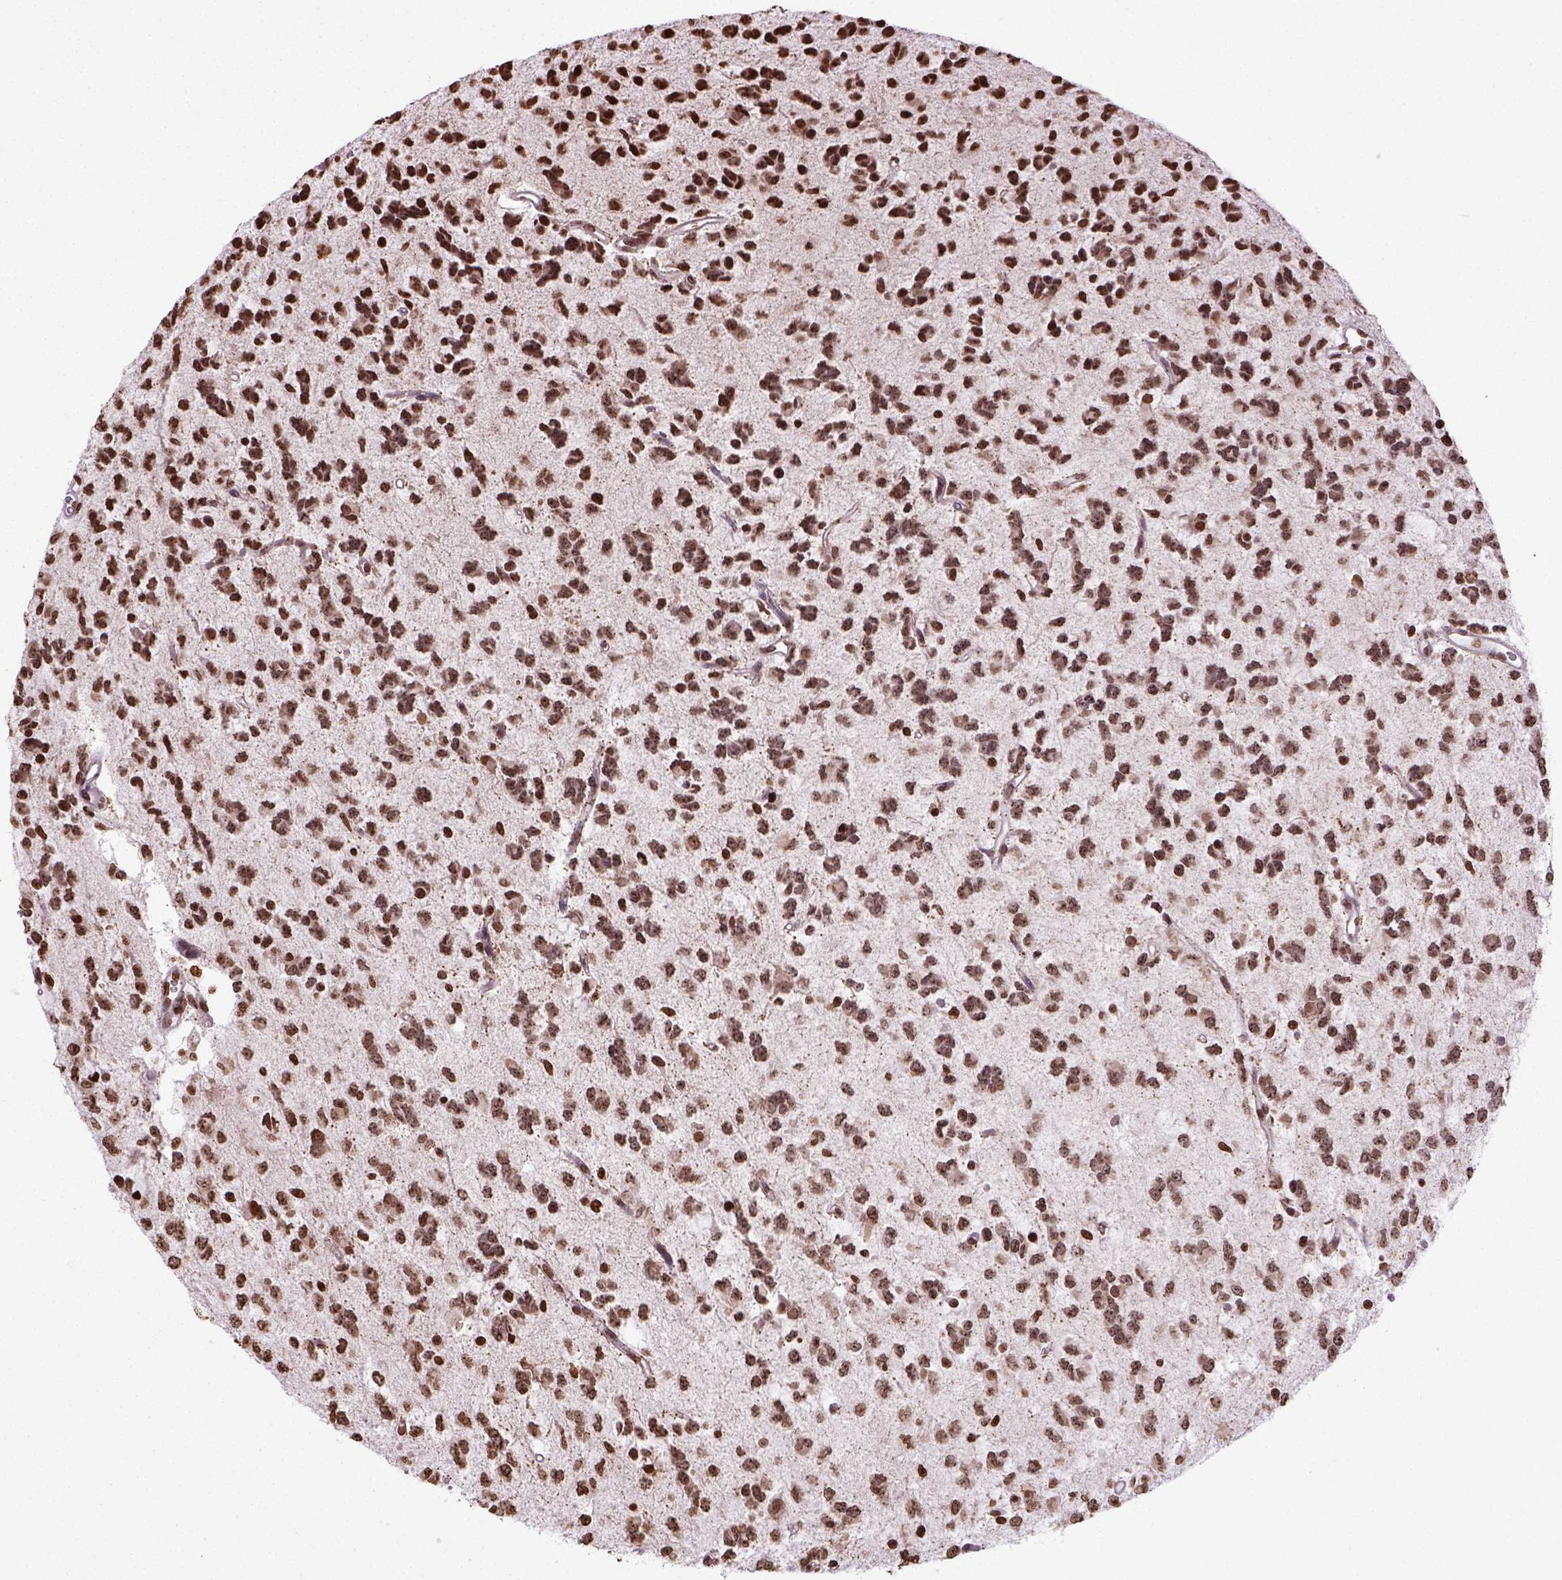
{"staining": {"intensity": "moderate", "quantity": ">75%", "location": "nuclear"}, "tissue": "glioma", "cell_type": "Tumor cells", "image_type": "cancer", "snomed": [{"axis": "morphology", "description": "Glioma, malignant, Low grade"}, {"axis": "topography", "description": "Brain"}], "caption": "High-magnification brightfield microscopy of glioma stained with DAB (3,3'-diaminobenzidine) (brown) and counterstained with hematoxylin (blue). tumor cells exhibit moderate nuclear positivity is identified in approximately>75% of cells.", "gene": "ZNF75D", "patient": {"sex": "female", "age": 45}}